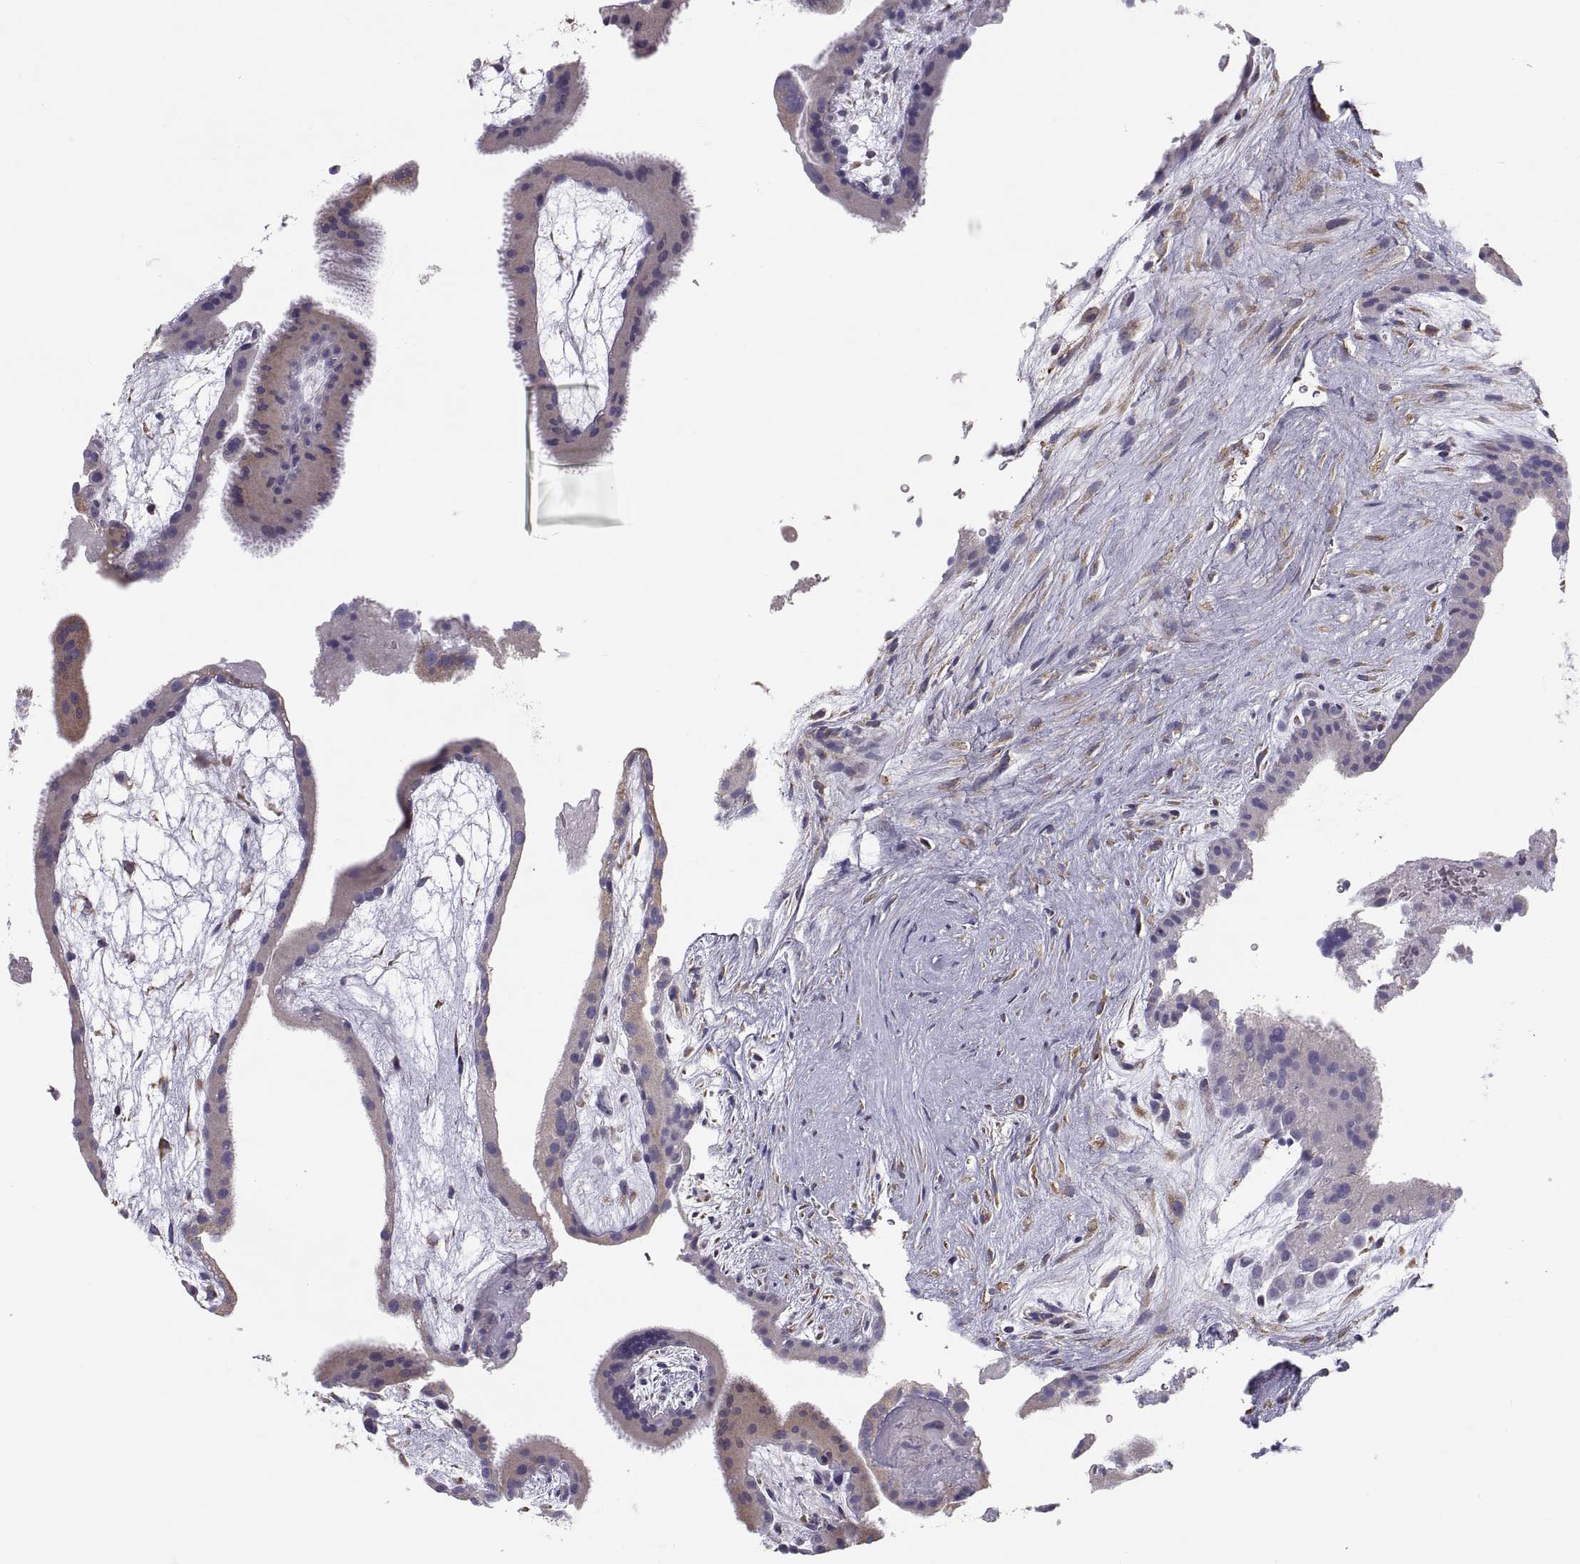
{"staining": {"intensity": "weak", "quantity": "<25%", "location": "cytoplasmic/membranous"}, "tissue": "placenta", "cell_type": "Decidual cells", "image_type": "normal", "snomed": [{"axis": "morphology", "description": "Normal tissue, NOS"}, {"axis": "topography", "description": "Placenta"}], "caption": "Immunohistochemistry photomicrograph of benign placenta: human placenta stained with DAB demonstrates no significant protein expression in decidual cells.", "gene": "TNNC1", "patient": {"sex": "female", "age": 19}}